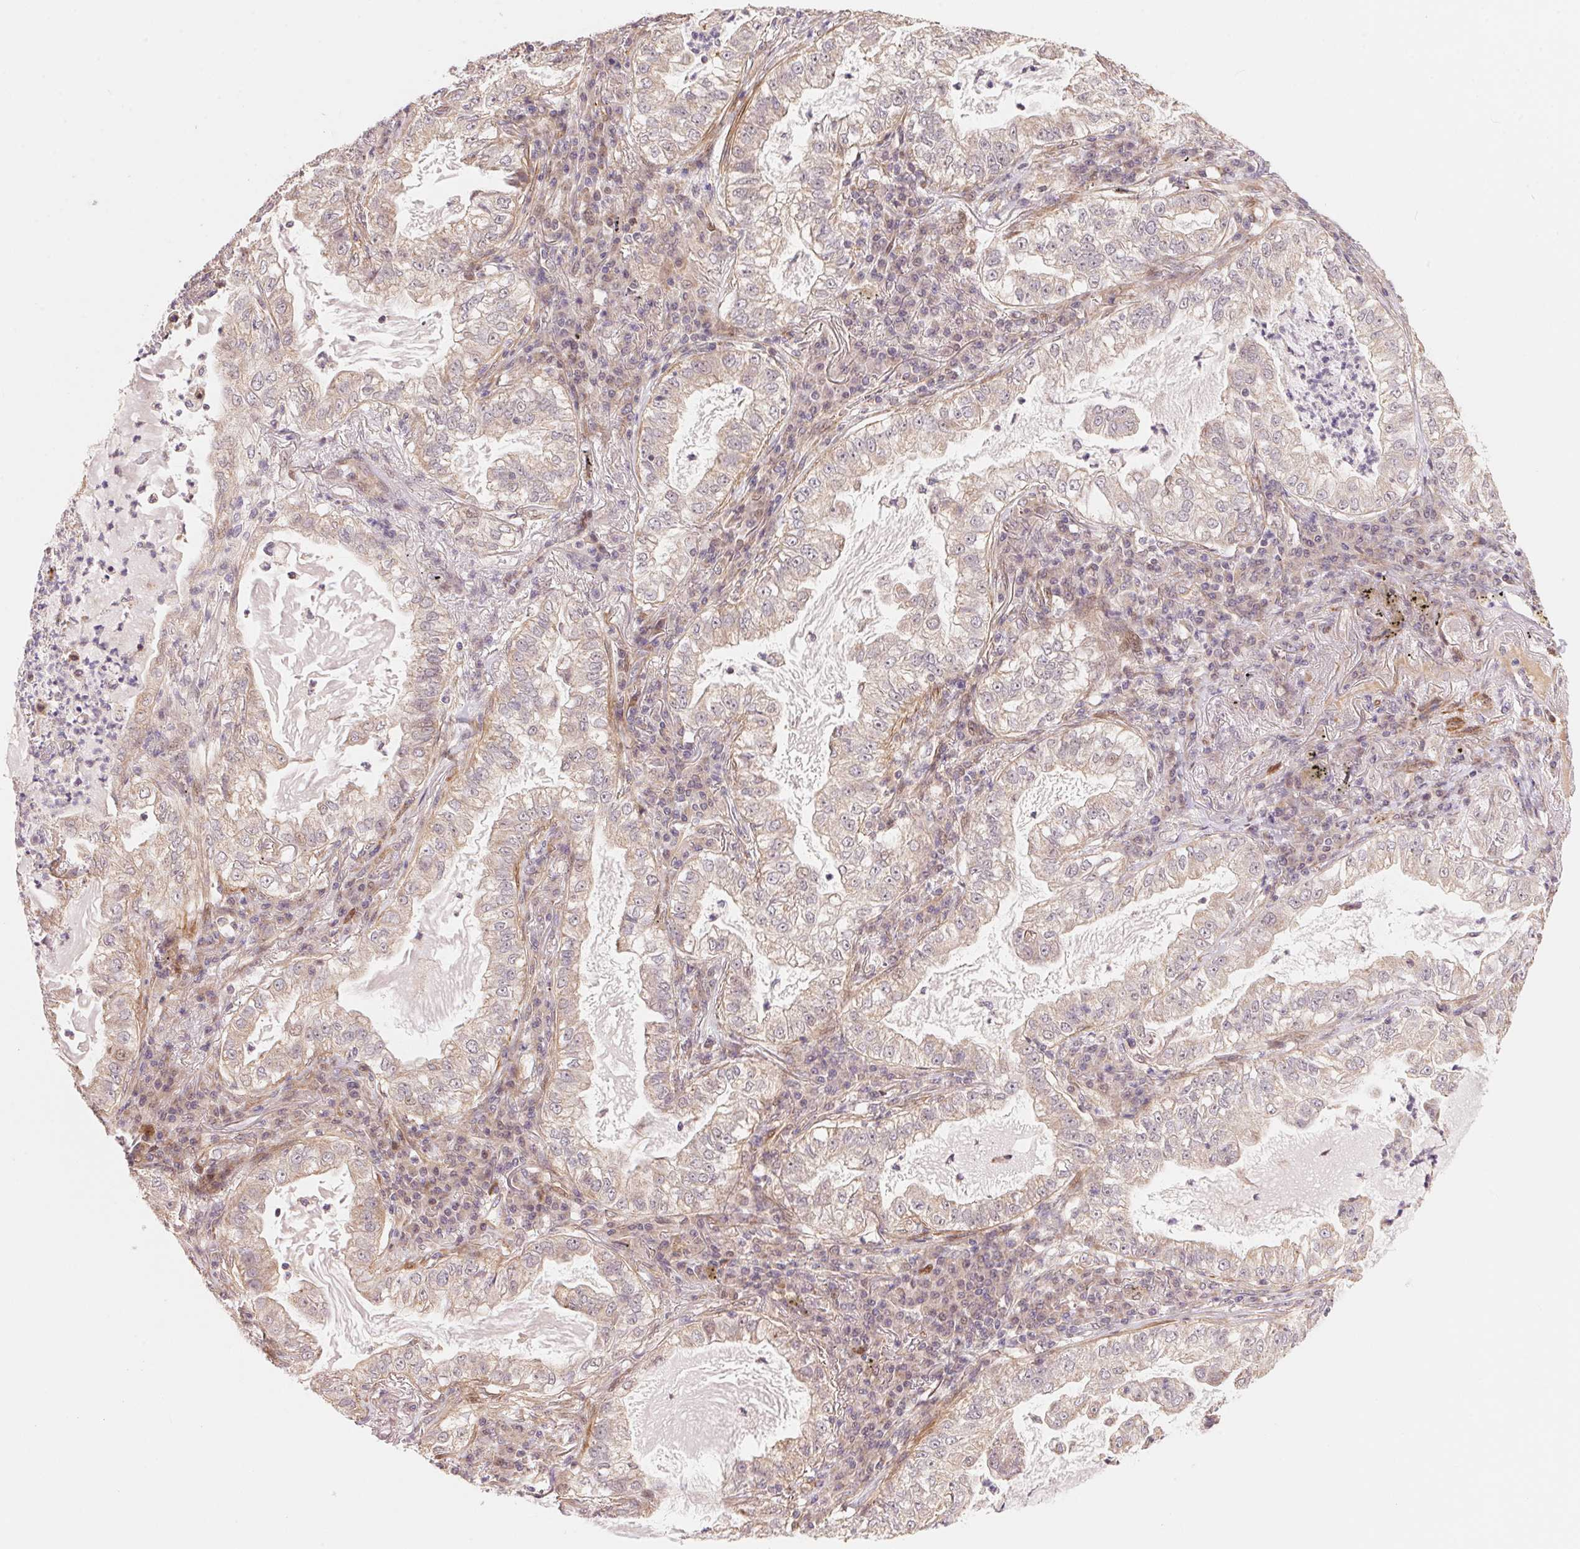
{"staining": {"intensity": "weak", "quantity": "<25%", "location": "cytoplasmic/membranous"}, "tissue": "lung cancer", "cell_type": "Tumor cells", "image_type": "cancer", "snomed": [{"axis": "morphology", "description": "Adenocarcinoma, NOS"}, {"axis": "topography", "description": "Lung"}], "caption": "The immunohistochemistry (IHC) micrograph has no significant positivity in tumor cells of lung cancer tissue.", "gene": "TNIP2", "patient": {"sex": "female", "age": 73}}